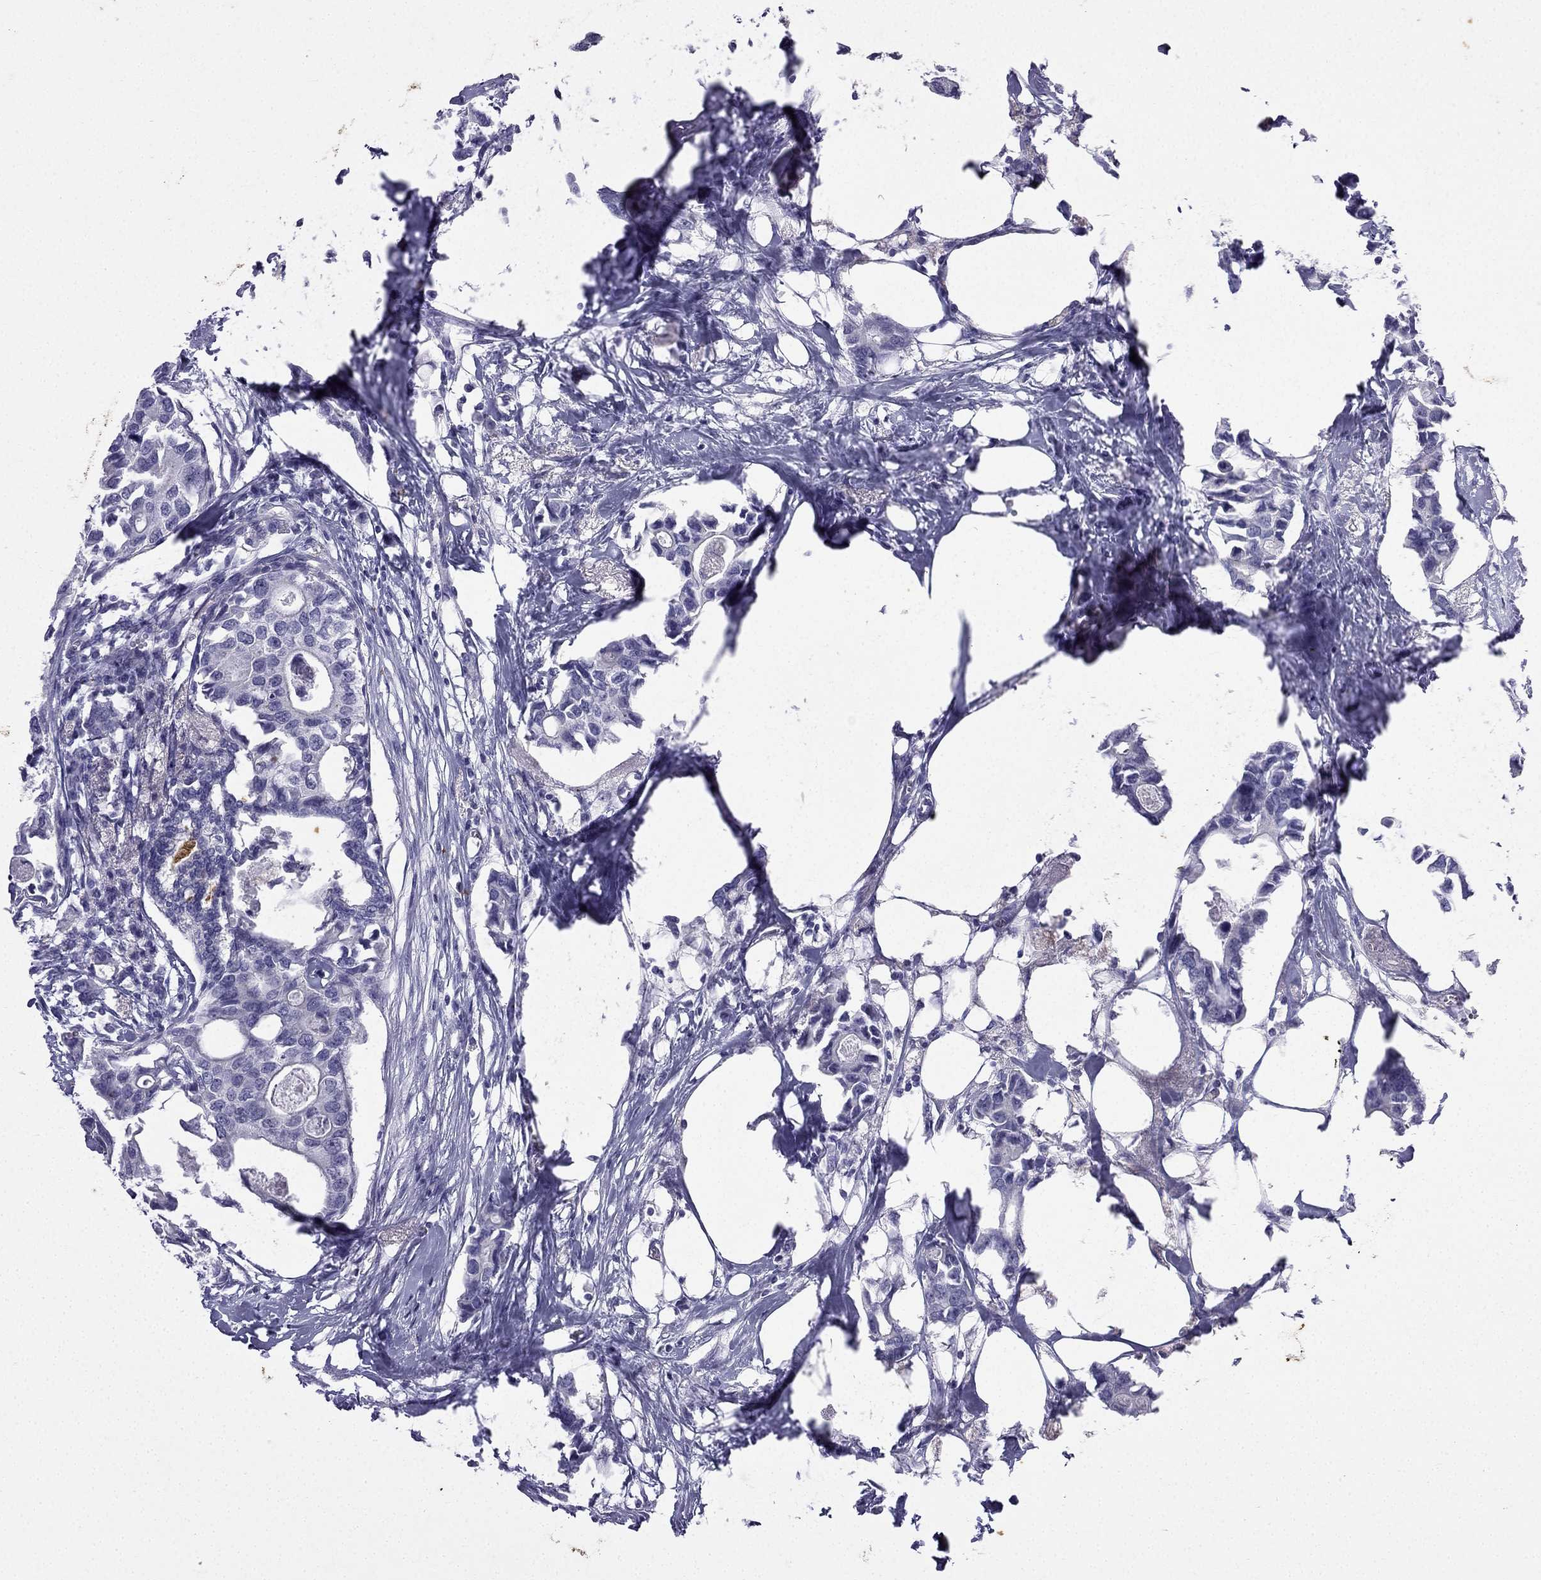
{"staining": {"intensity": "negative", "quantity": "none", "location": "none"}, "tissue": "breast cancer", "cell_type": "Tumor cells", "image_type": "cancer", "snomed": [{"axis": "morphology", "description": "Duct carcinoma"}, {"axis": "topography", "description": "Breast"}], "caption": "Tumor cells show no significant protein positivity in breast cancer.", "gene": "GJA8", "patient": {"sex": "female", "age": 83}}